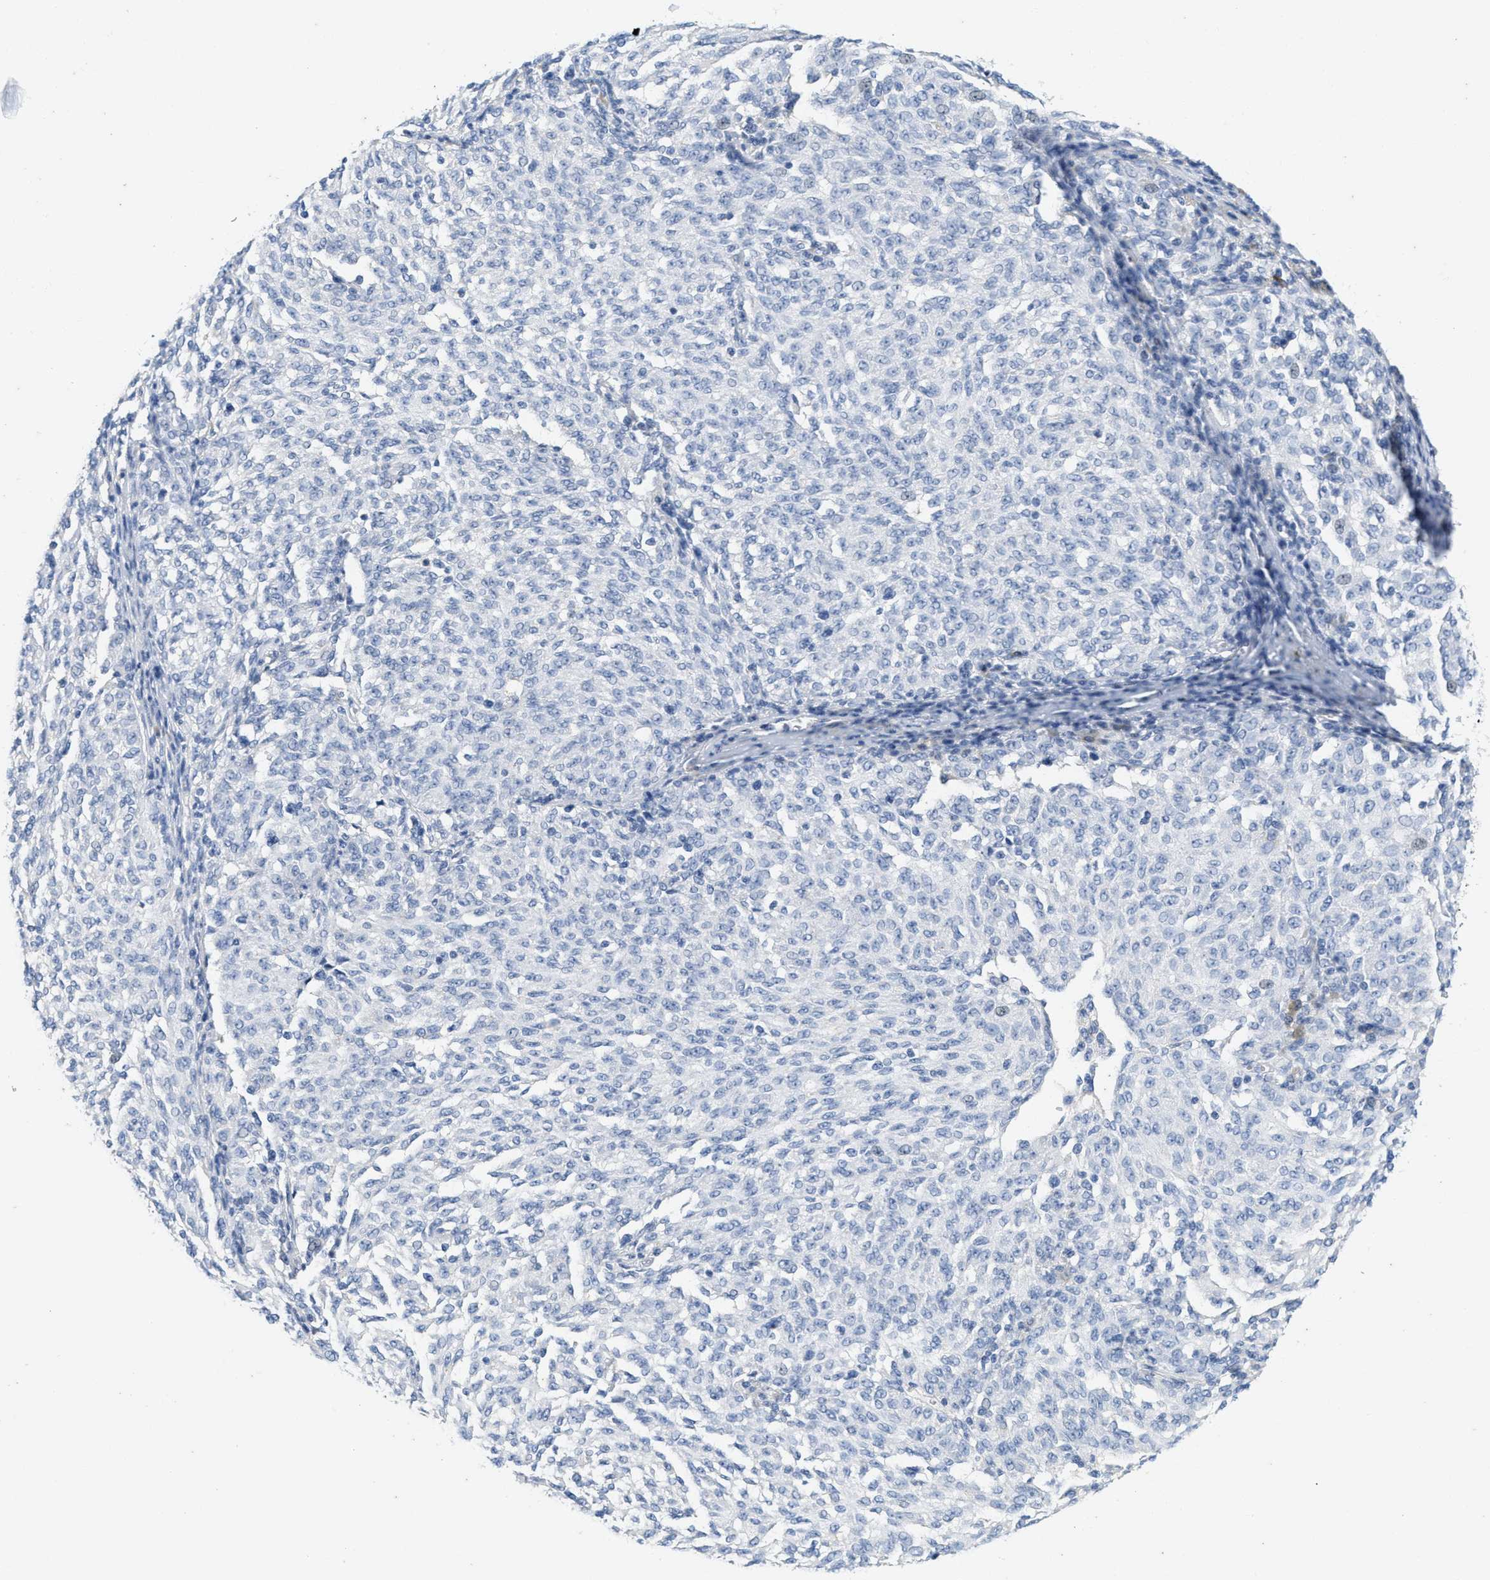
{"staining": {"intensity": "negative", "quantity": "none", "location": "none"}, "tissue": "melanoma", "cell_type": "Tumor cells", "image_type": "cancer", "snomed": [{"axis": "morphology", "description": "Malignant melanoma, NOS"}, {"axis": "topography", "description": "Skin"}], "caption": "This is an immunohistochemistry (IHC) image of malignant melanoma. There is no expression in tumor cells.", "gene": "ABCB11", "patient": {"sex": "female", "age": 72}}